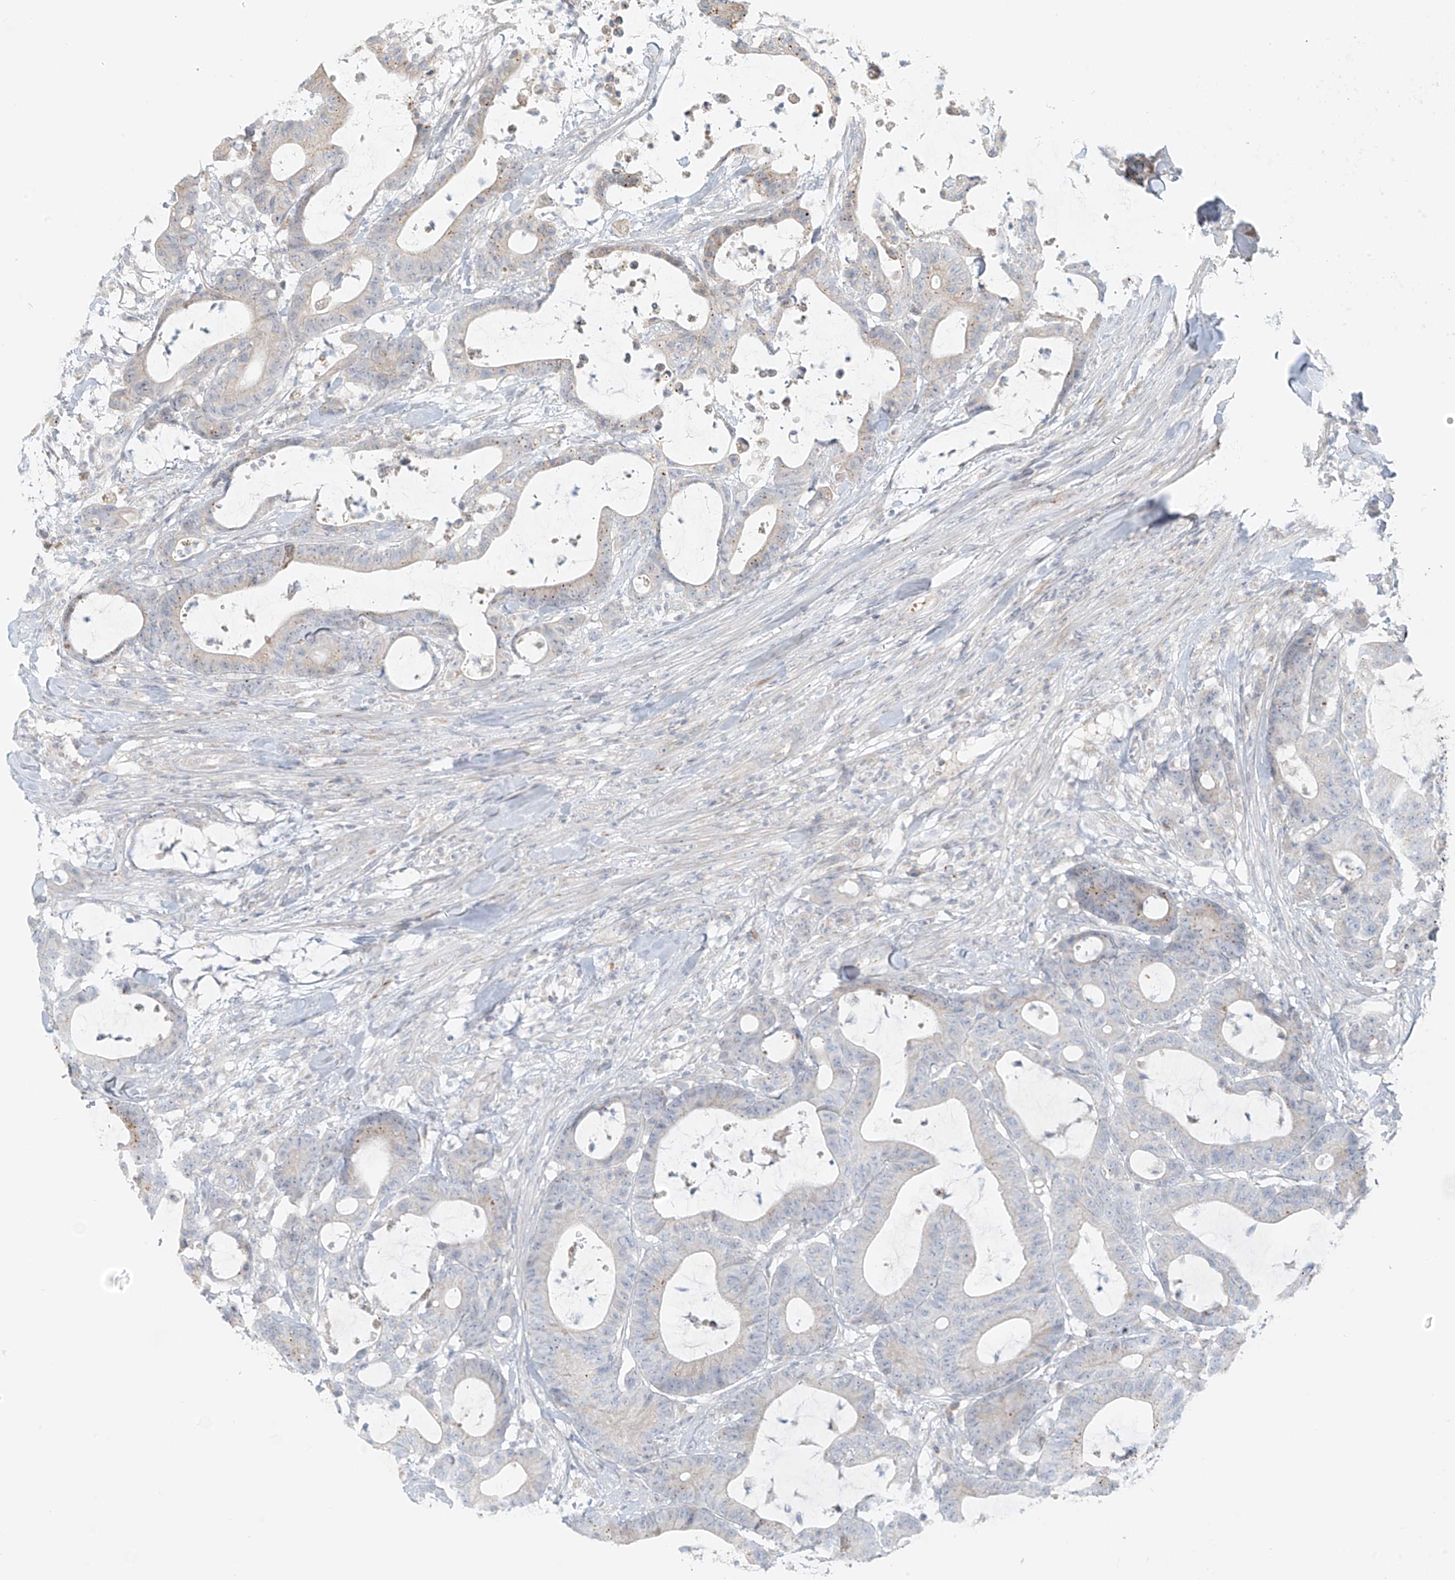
{"staining": {"intensity": "negative", "quantity": "none", "location": "none"}, "tissue": "colorectal cancer", "cell_type": "Tumor cells", "image_type": "cancer", "snomed": [{"axis": "morphology", "description": "Adenocarcinoma, NOS"}, {"axis": "topography", "description": "Colon"}], "caption": "This image is of adenocarcinoma (colorectal) stained with IHC to label a protein in brown with the nuclei are counter-stained blue. There is no positivity in tumor cells.", "gene": "UST", "patient": {"sex": "female", "age": 84}}